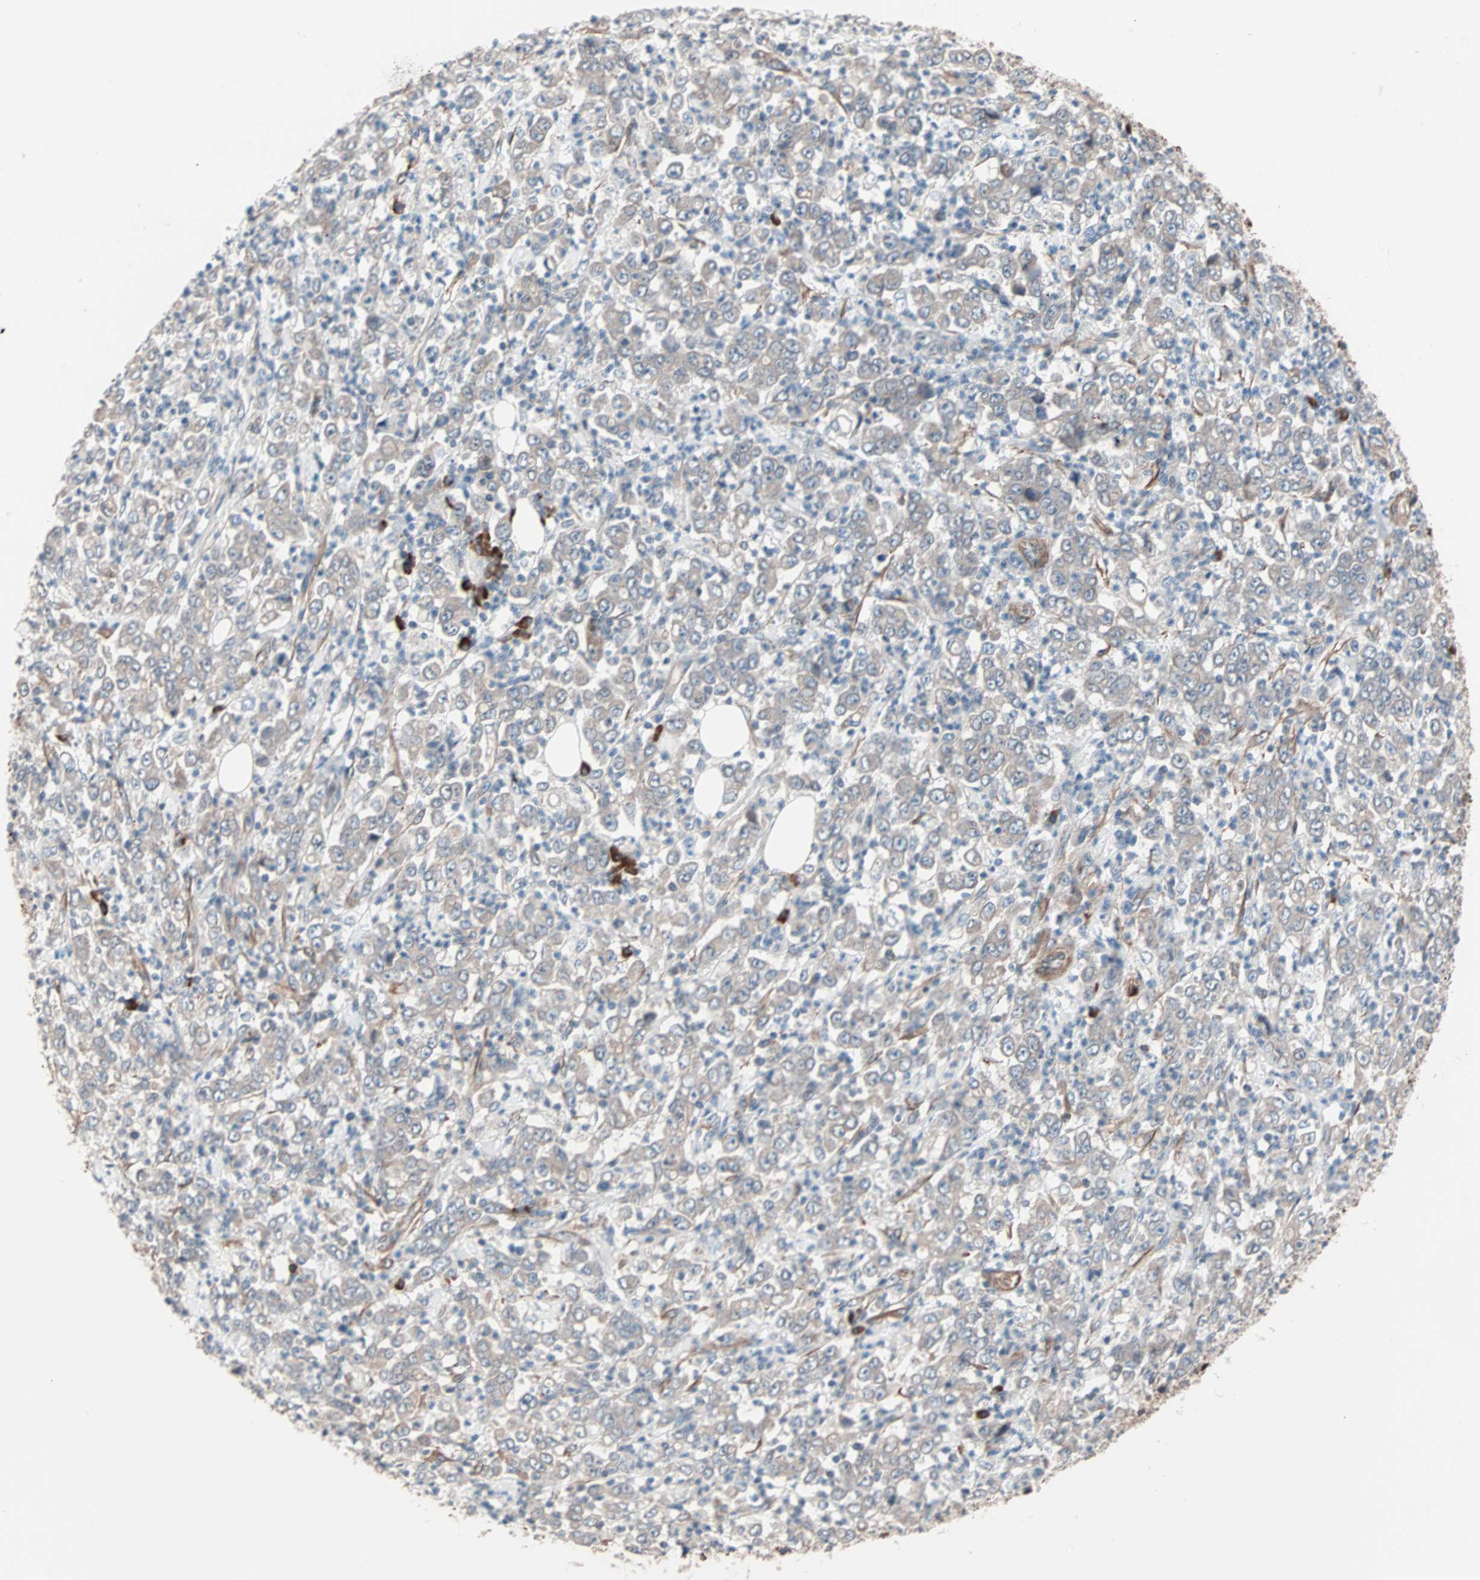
{"staining": {"intensity": "weak", "quantity": ">75%", "location": "cytoplasmic/membranous"}, "tissue": "stomach cancer", "cell_type": "Tumor cells", "image_type": "cancer", "snomed": [{"axis": "morphology", "description": "Adenocarcinoma, NOS"}, {"axis": "topography", "description": "Stomach, lower"}], "caption": "Immunohistochemistry histopathology image of human stomach adenocarcinoma stained for a protein (brown), which displays low levels of weak cytoplasmic/membranous expression in about >75% of tumor cells.", "gene": "ALG5", "patient": {"sex": "female", "age": 71}}